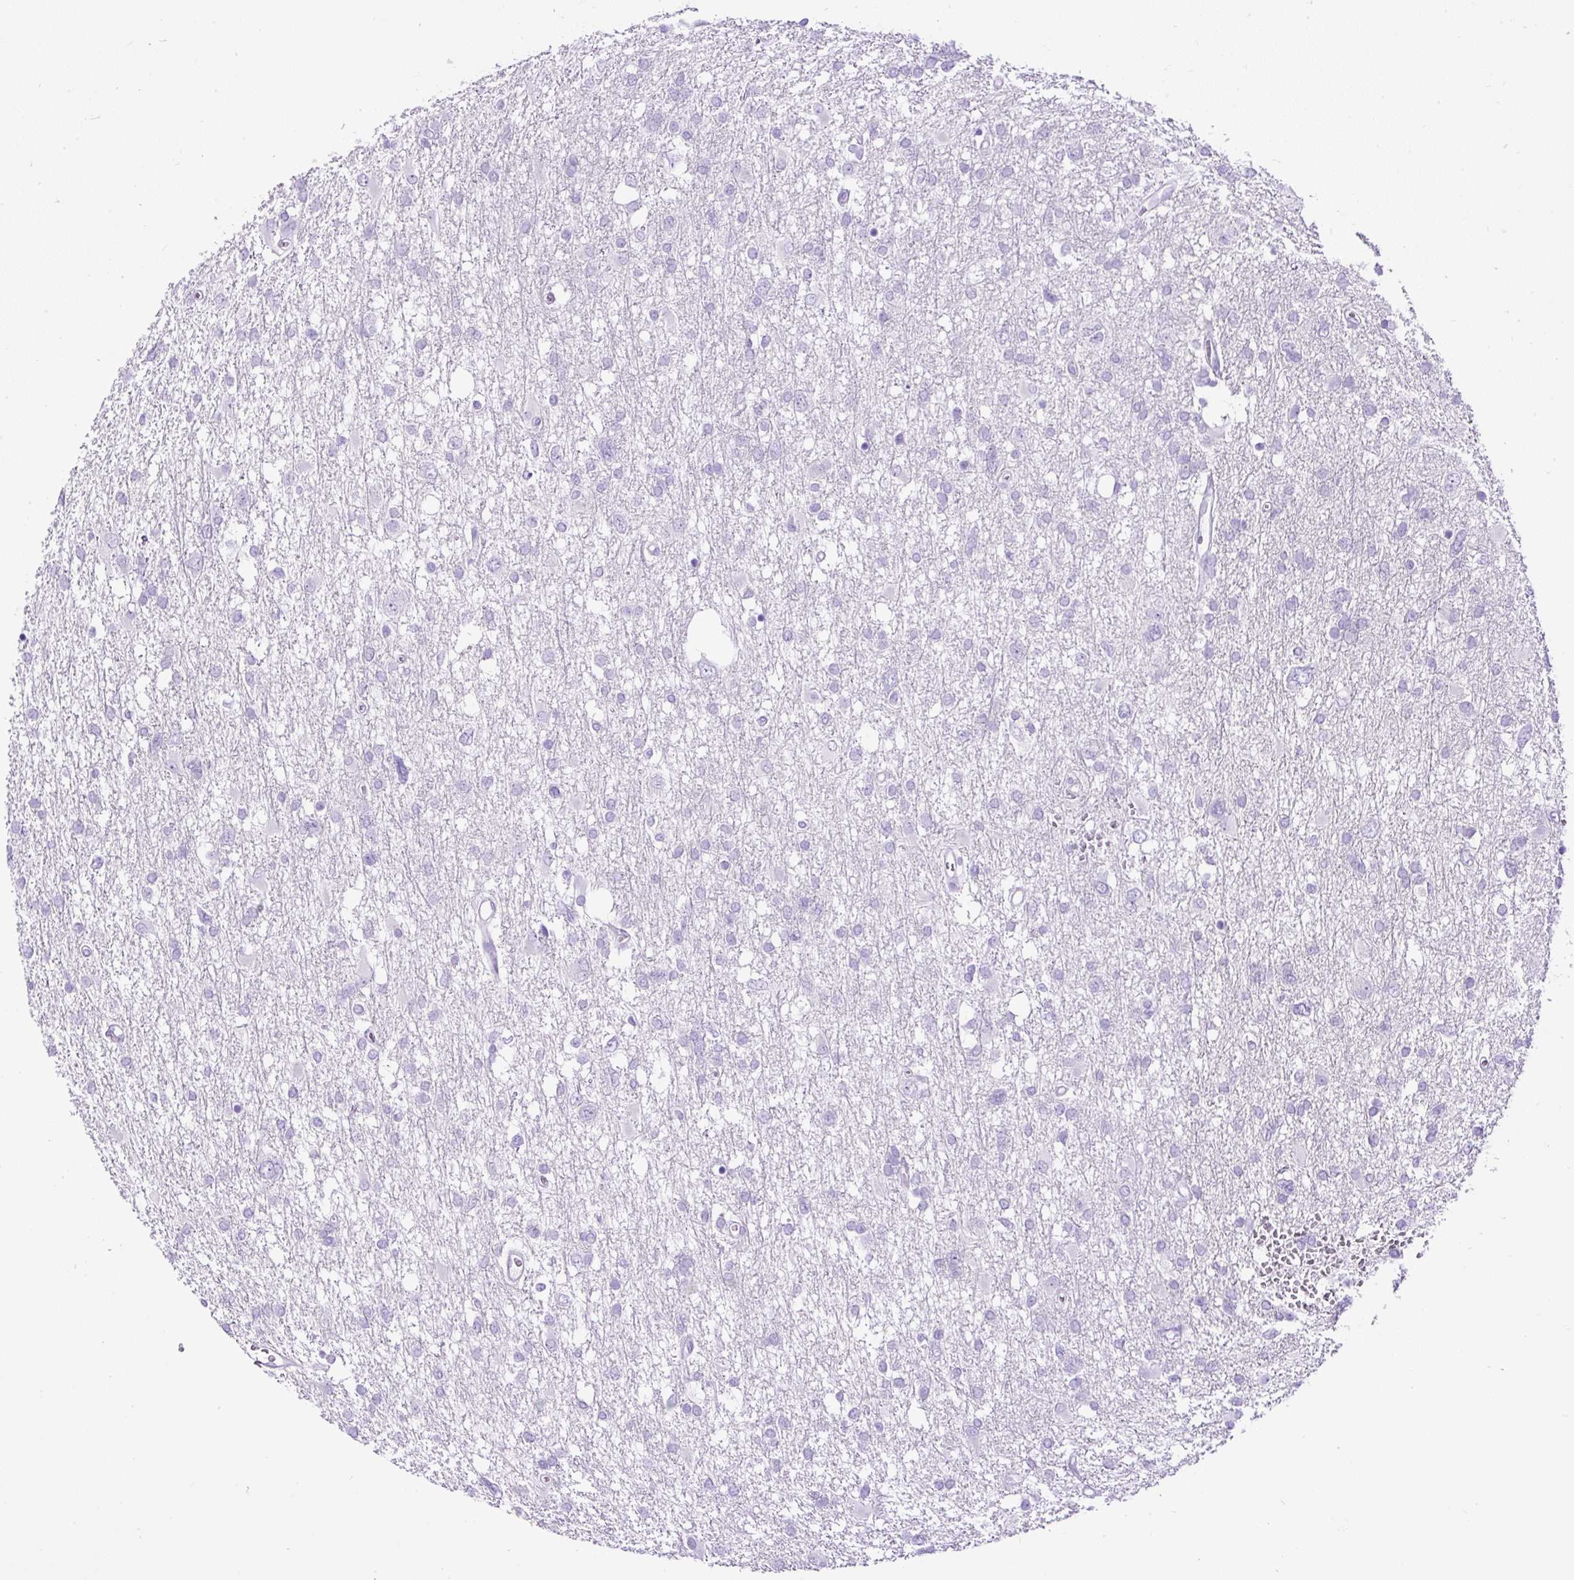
{"staining": {"intensity": "negative", "quantity": "none", "location": "none"}, "tissue": "glioma", "cell_type": "Tumor cells", "image_type": "cancer", "snomed": [{"axis": "morphology", "description": "Glioma, malignant, High grade"}, {"axis": "topography", "description": "Brain"}], "caption": "Immunohistochemistry photomicrograph of glioma stained for a protein (brown), which reveals no positivity in tumor cells. The staining is performed using DAB brown chromogen with nuclei counter-stained in using hematoxylin.", "gene": "PDIA2", "patient": {"sex": "male", "age": 61}}